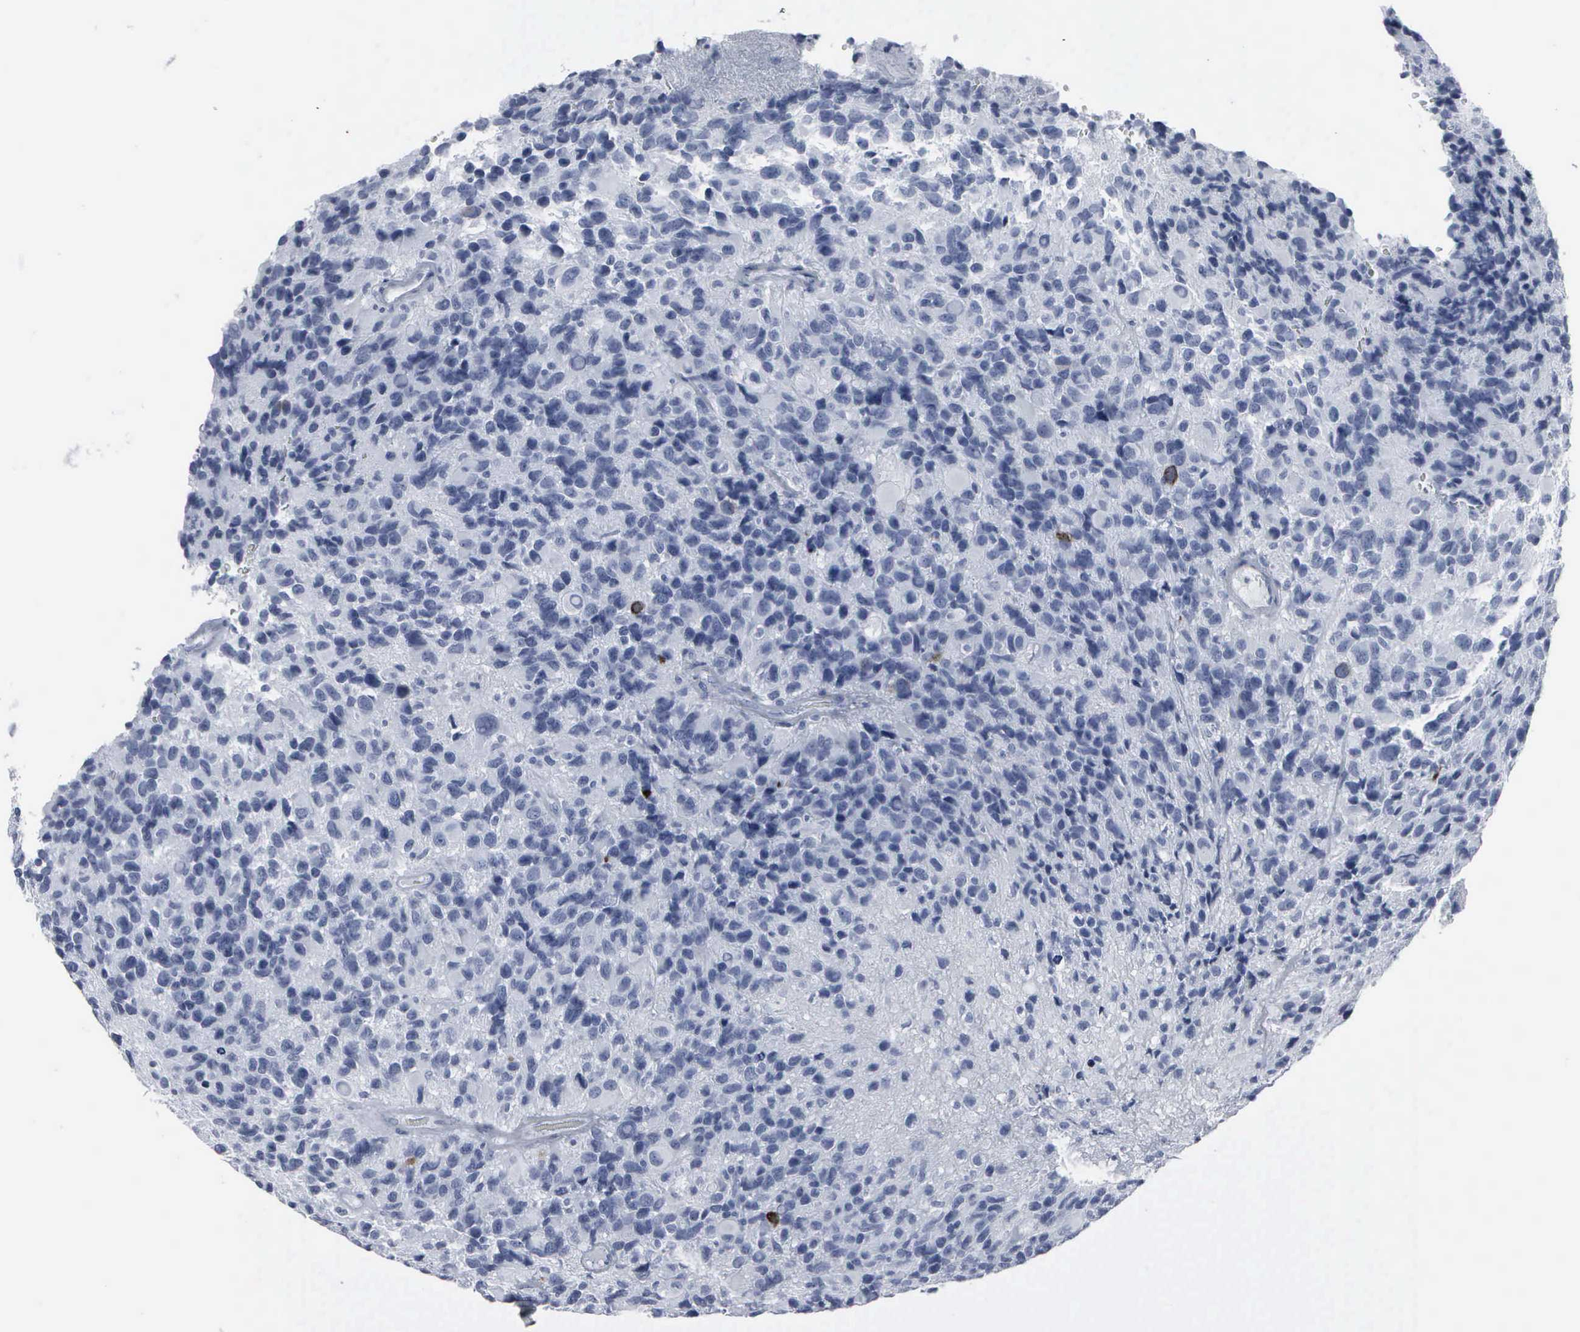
{"staining": {"intensity": "strong", "quantity": "<25%", "location": "cytoplasmic/membranous,nuclear"}, "tissue": "glioma", "cell_type": "Tumor cells", "image_type": "cancer", "snomed": [{"axis": "morphology", "description": "Glioma, malignant, High grade"}, {"axis": "topography", "description": "Brain"}], "caption": "Protein staining of high-grade glioma (malignant) tissue displays strong cytoplasmic/membranous and nuclear expression in about <25% of tumor cells. The protein of interest is stained brown, and the nuclei are stained in blue (DAB (3,3'-diaminobenzidine) IHC with brightfield microscopy, high magnification).", "gene": "CCNB1", "patient": {"sex": "male", "age": 77}}